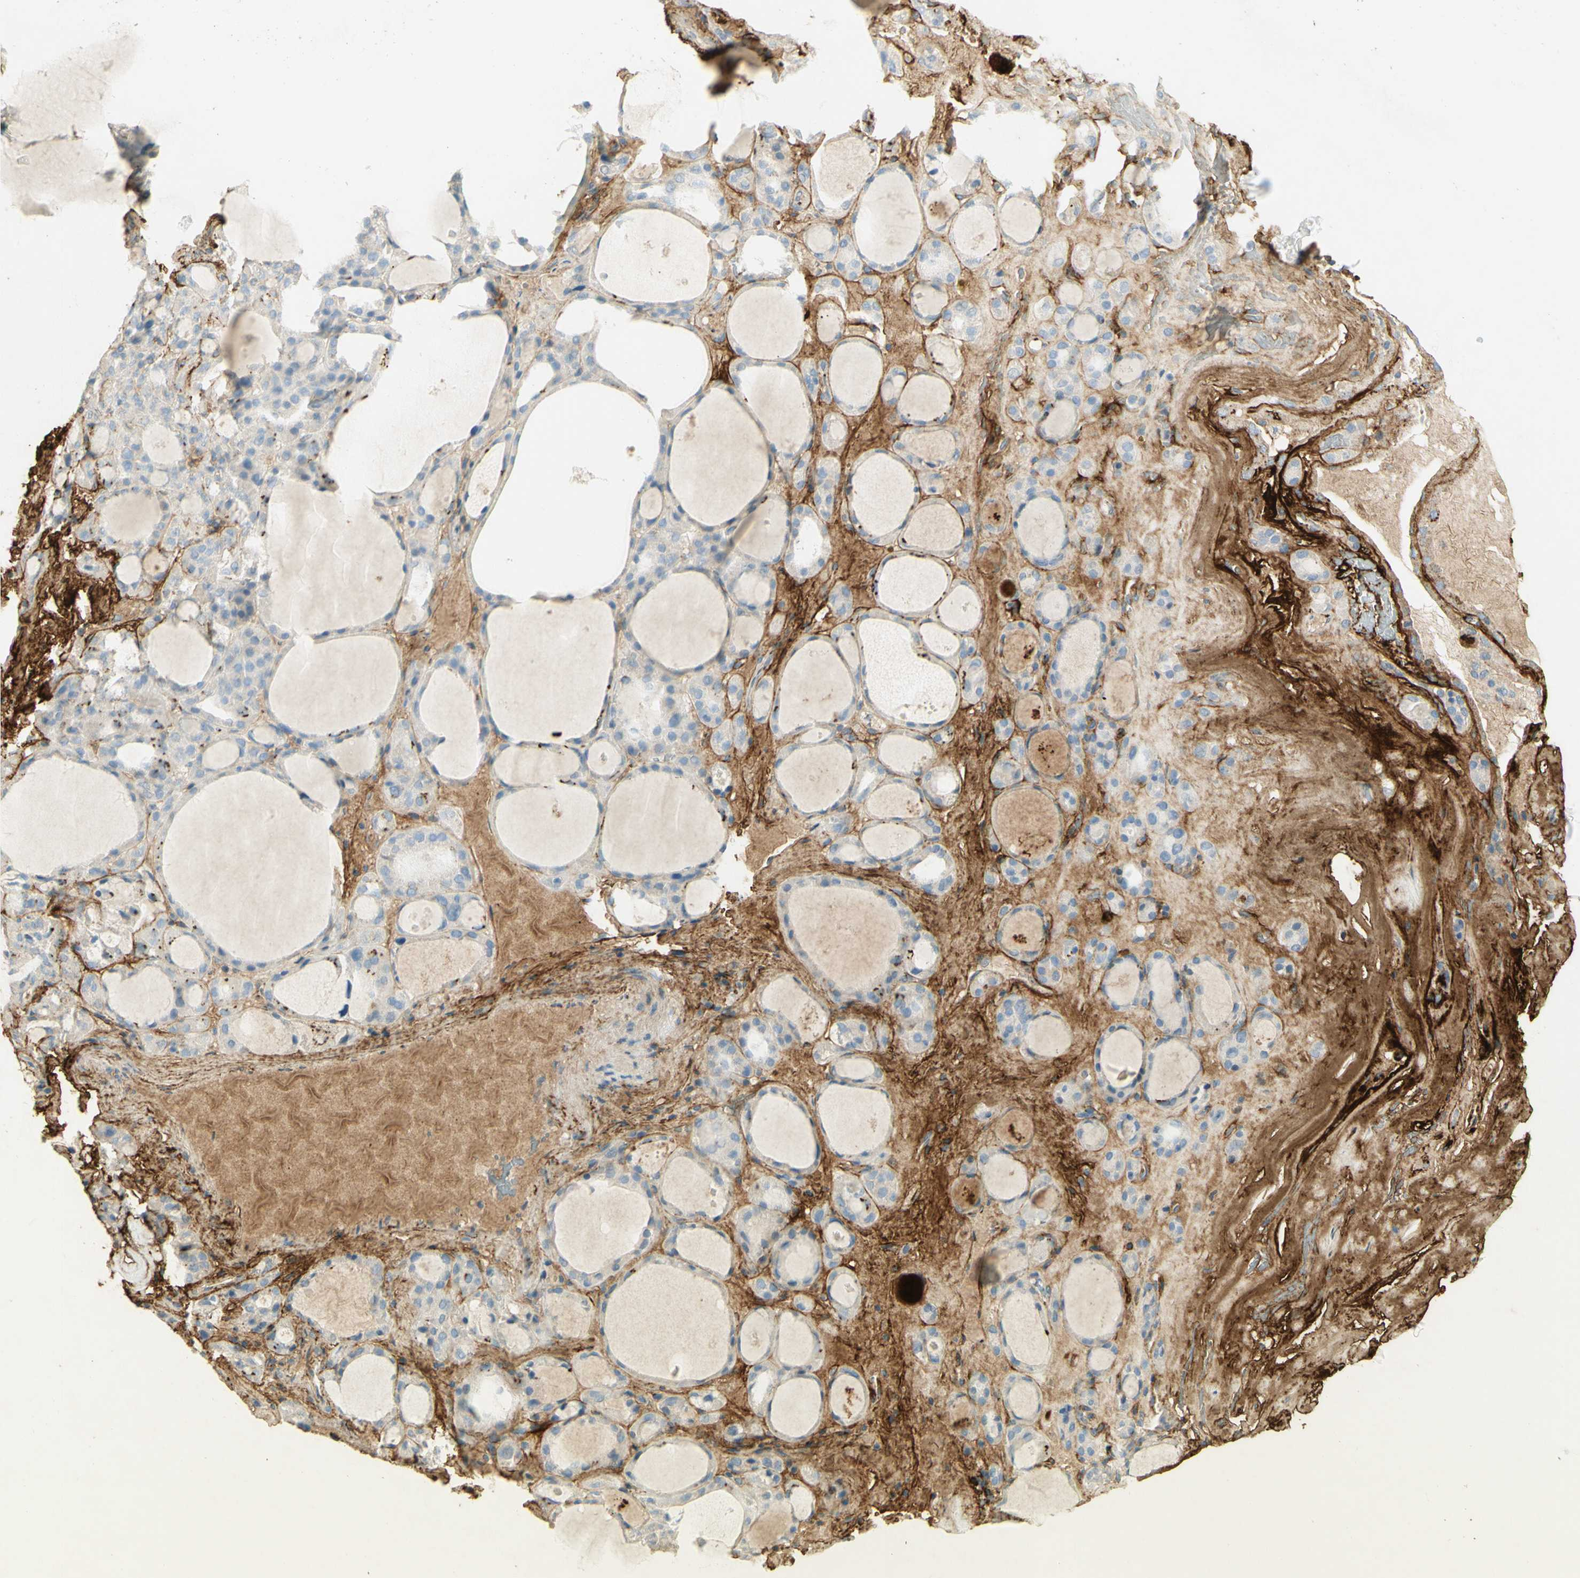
{"staining": {"intensity": "negative", "quantity": "none", "location": "none"}, "tissue": "thyroid gland", "cell_type": "Glandular cells", "image_type": "normal", "snomed": [{"axis": "morphology", "description": "Normal tissue, NOS"}, {"axis": "morphology", "description": "Carcinoma, NOS"}, {"axis": "topography", "description": "Thyroid gland"}], "caption": "Immunohistochemistry (IHC) histopathology image of unremarkable thyroid gland: human thyroid gland stained with DAB (3,3'-diaminobenzidine) exhibits no significant protein staining in glandular cells. (Brightfield microscopy of DAB immunohistochemistry at high magnification).", "gene": "TNN", "patient": {"sex": "female", "age": 86}}